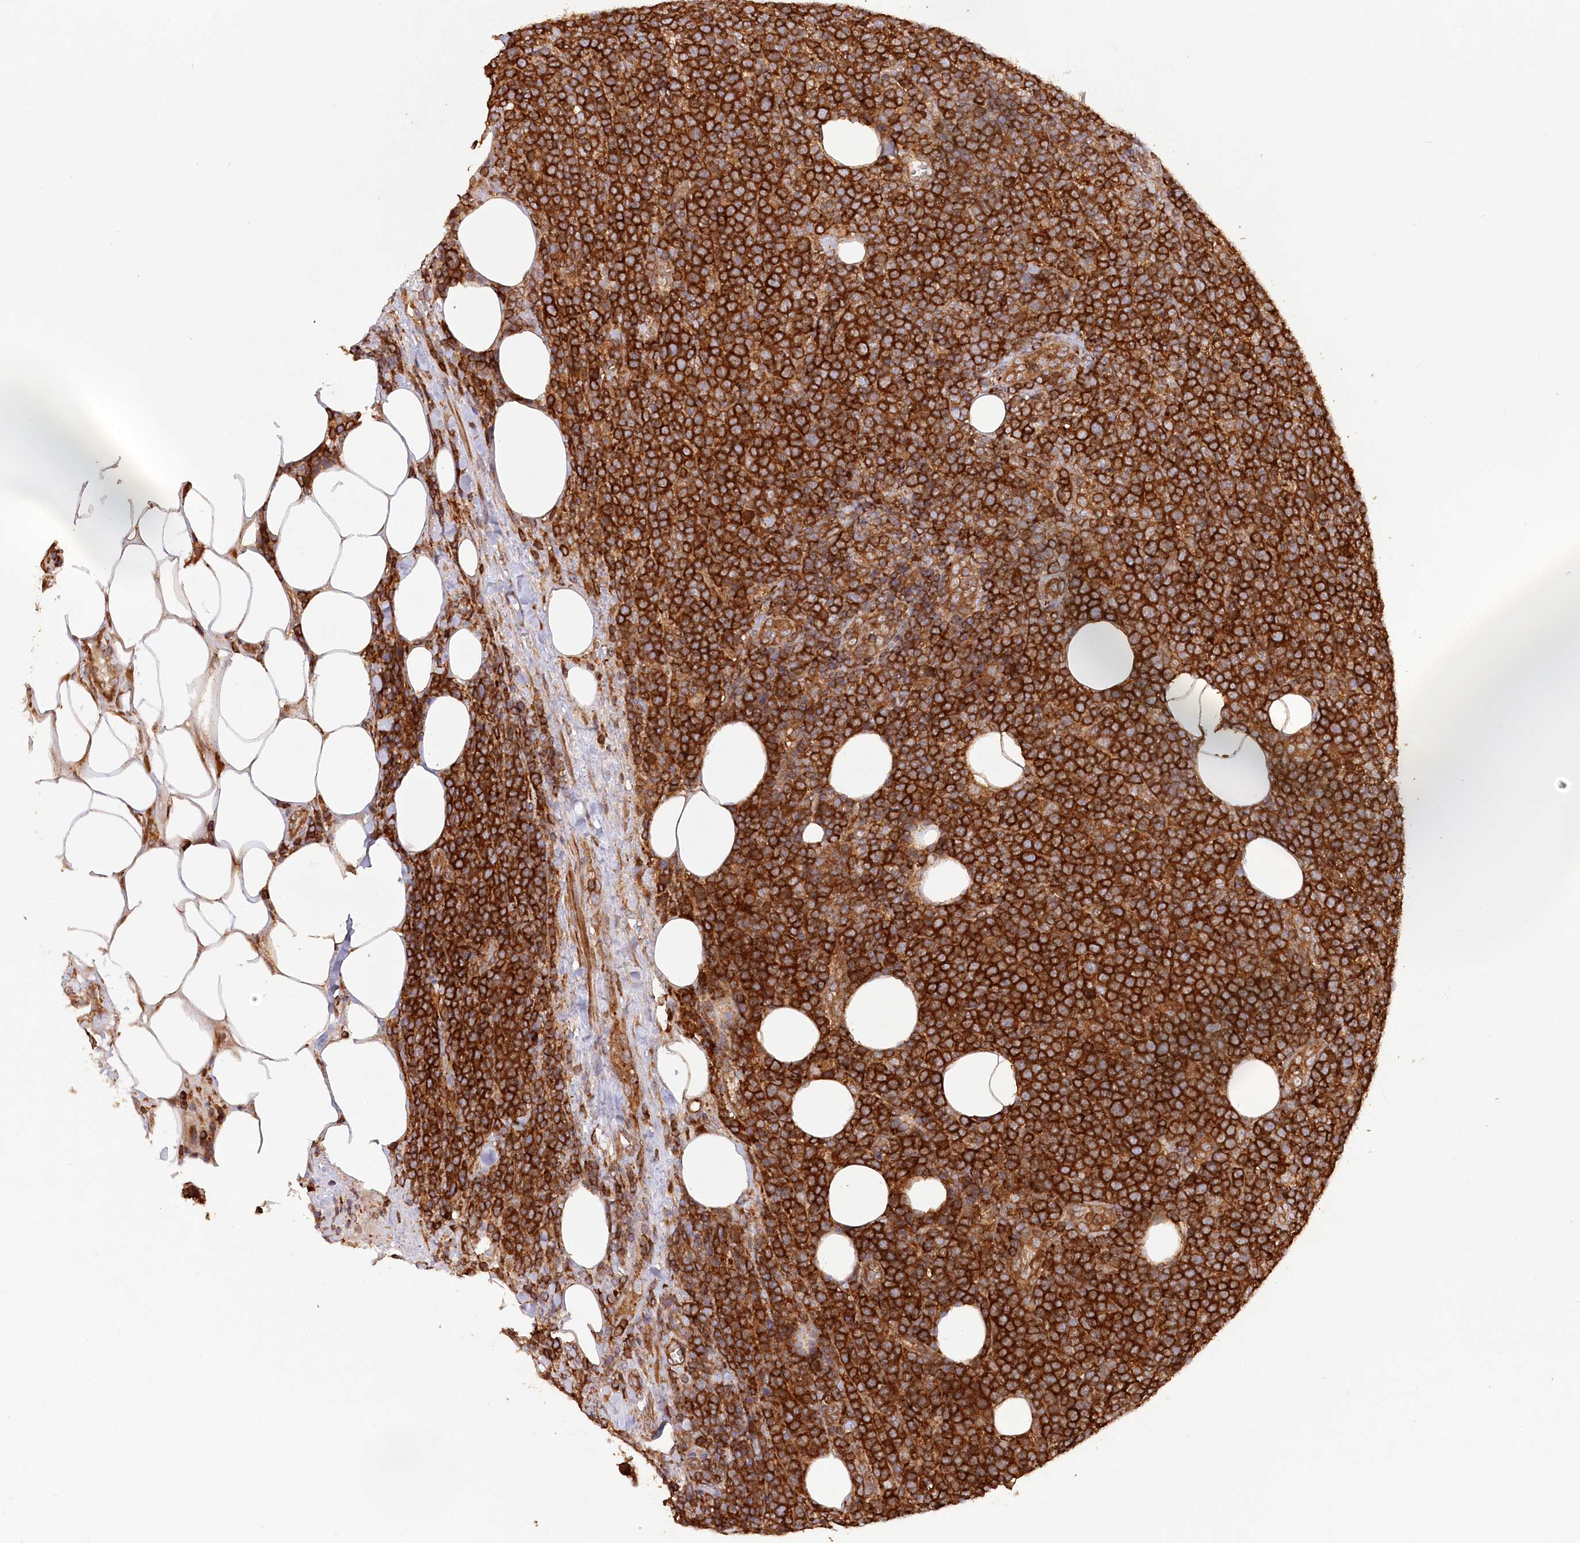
{"staining": {"intensity": "strong", "quantity": ">75%", "location": "cytoplasmic/membranous"}, "tissue": "lymphoma", "cell_type": "Tumor cells", "image_type": "cancer", "snomed": [{"axis": "morphology", "description": "Malignant lymphoma, non-Hodgkin's type, High grade"}, {"axis": "topography", "description": "Lymph node"}], "caption": "Protein expression analysis of human malignant lymphoma, non-Hodgkin's type (high-grade) reveals strong cytoplasmic/membranous staining in approximately >75% of tumor cells.", "gene": "PAIP2", "patient": {"sex": "male", "age": 61}}